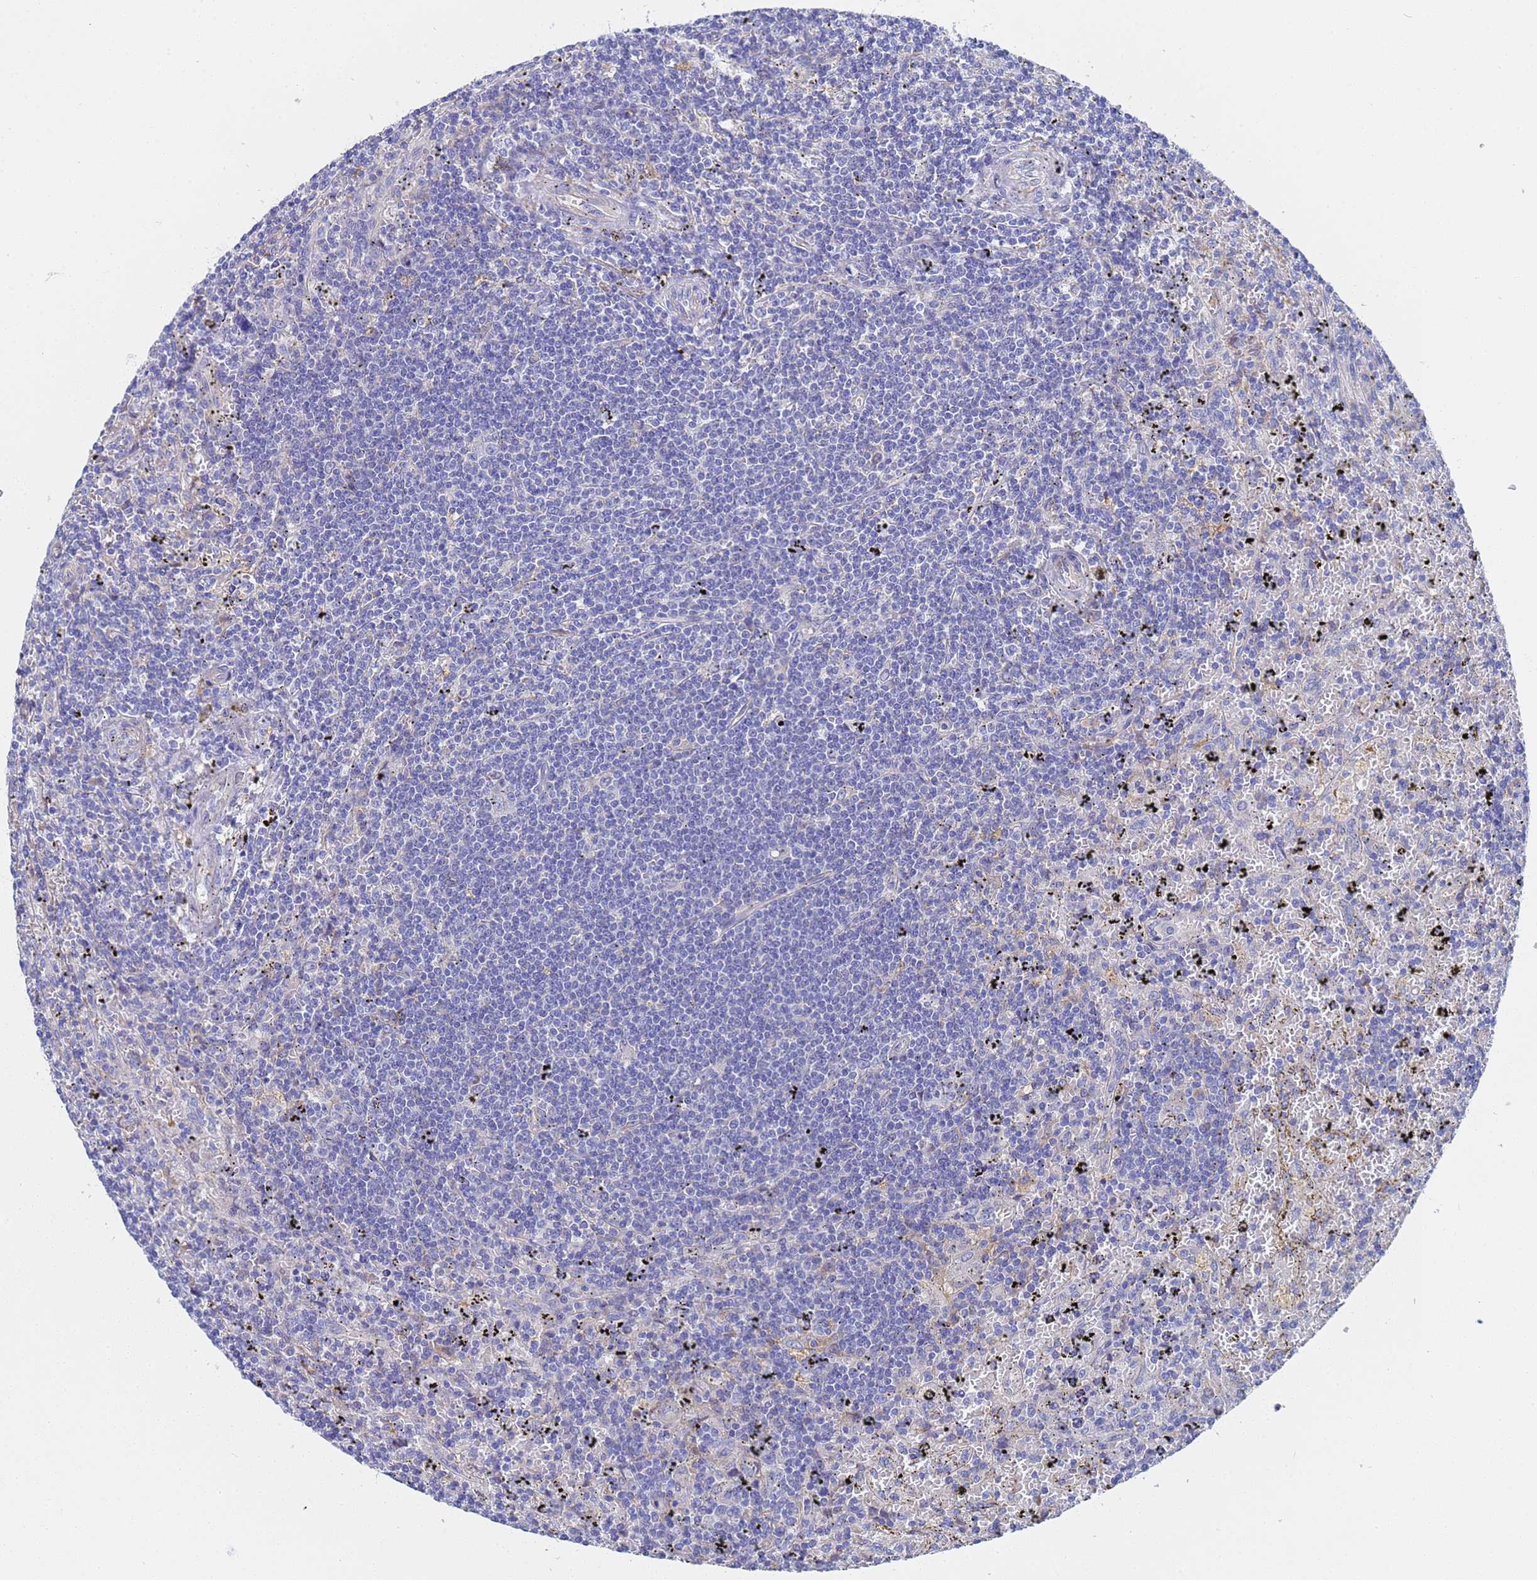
{"staining": {"intensity": "negative", "quantity": "none", "location": "none"}, "tissue": "lymphoma", "cell_type": "Tumor cells", "image_type": "cancer", "snomed": [{"axis": "morphology", "description": "Malignant lymphoma, non-Hodgkin's type, Low grade"}, {"axis": "topography", "description": "Spleen"}], "caption": "The immunohistochemistry (IHC) micrograph has no significant positivity in tumor cells of malignant lymphoma, non-Hodgkin's type (low-grade) tissue.", "gene": "TM4SF4", "patient": {"sex": "male", "age": 76}}